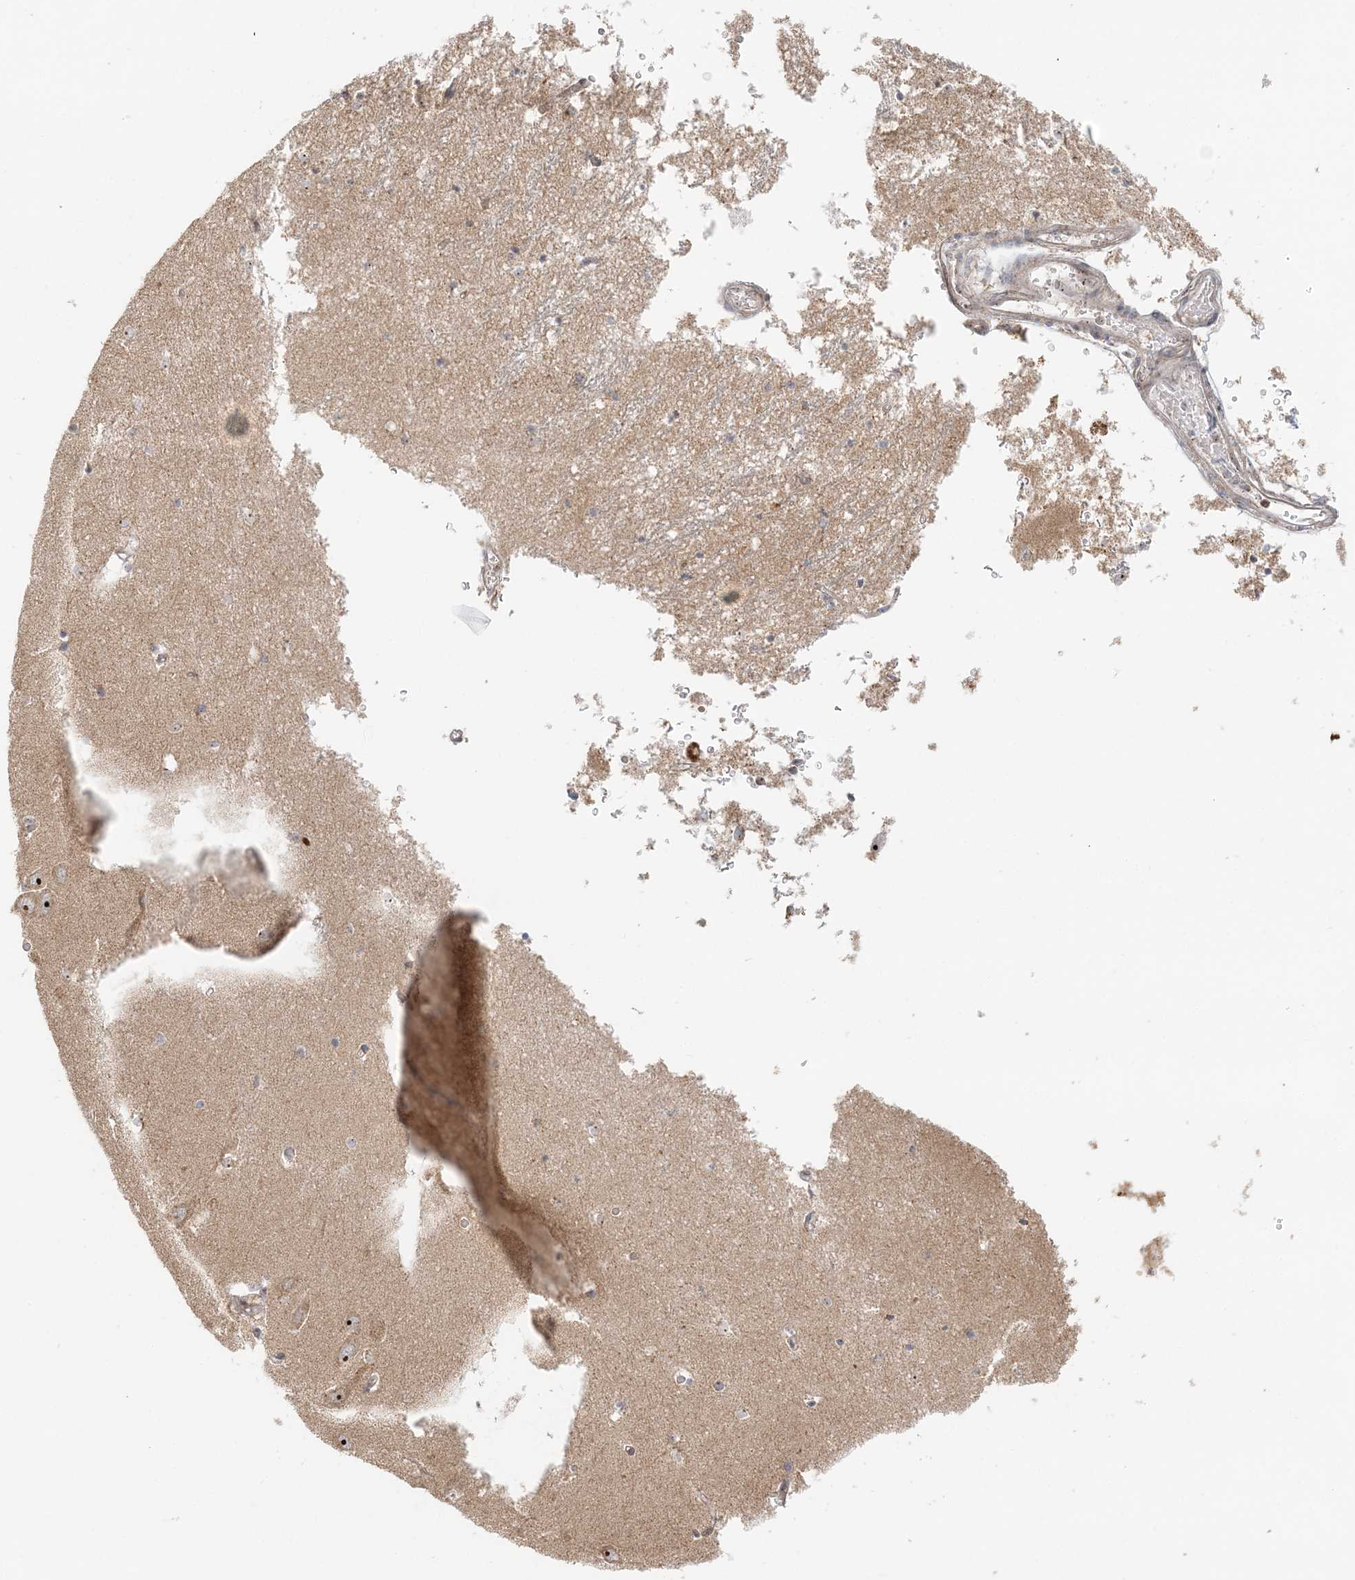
{"staining": {"intensity": "negative", "quantity": "none", "location": "none"}, "tissue": "hippocampus", "cell_type": "Glial cells", "image_type": "normal", "snomed": [{"axis": "morphology", "description": "Normal tissue, NOS"}, {"axis": "topography", "description": "Hippocampus"}], "caption": "High power microscopy photomicrograph of an immunohistochemistry photomicrograph of unremarkable hippocampus, revealing no significant staining in glial cells. (DAB (3,3'-diaminobenzidine) immunohistochemistry, high magnification).", "gene": "UBE2F", "patient": {"sex": "male", "age": 70}}